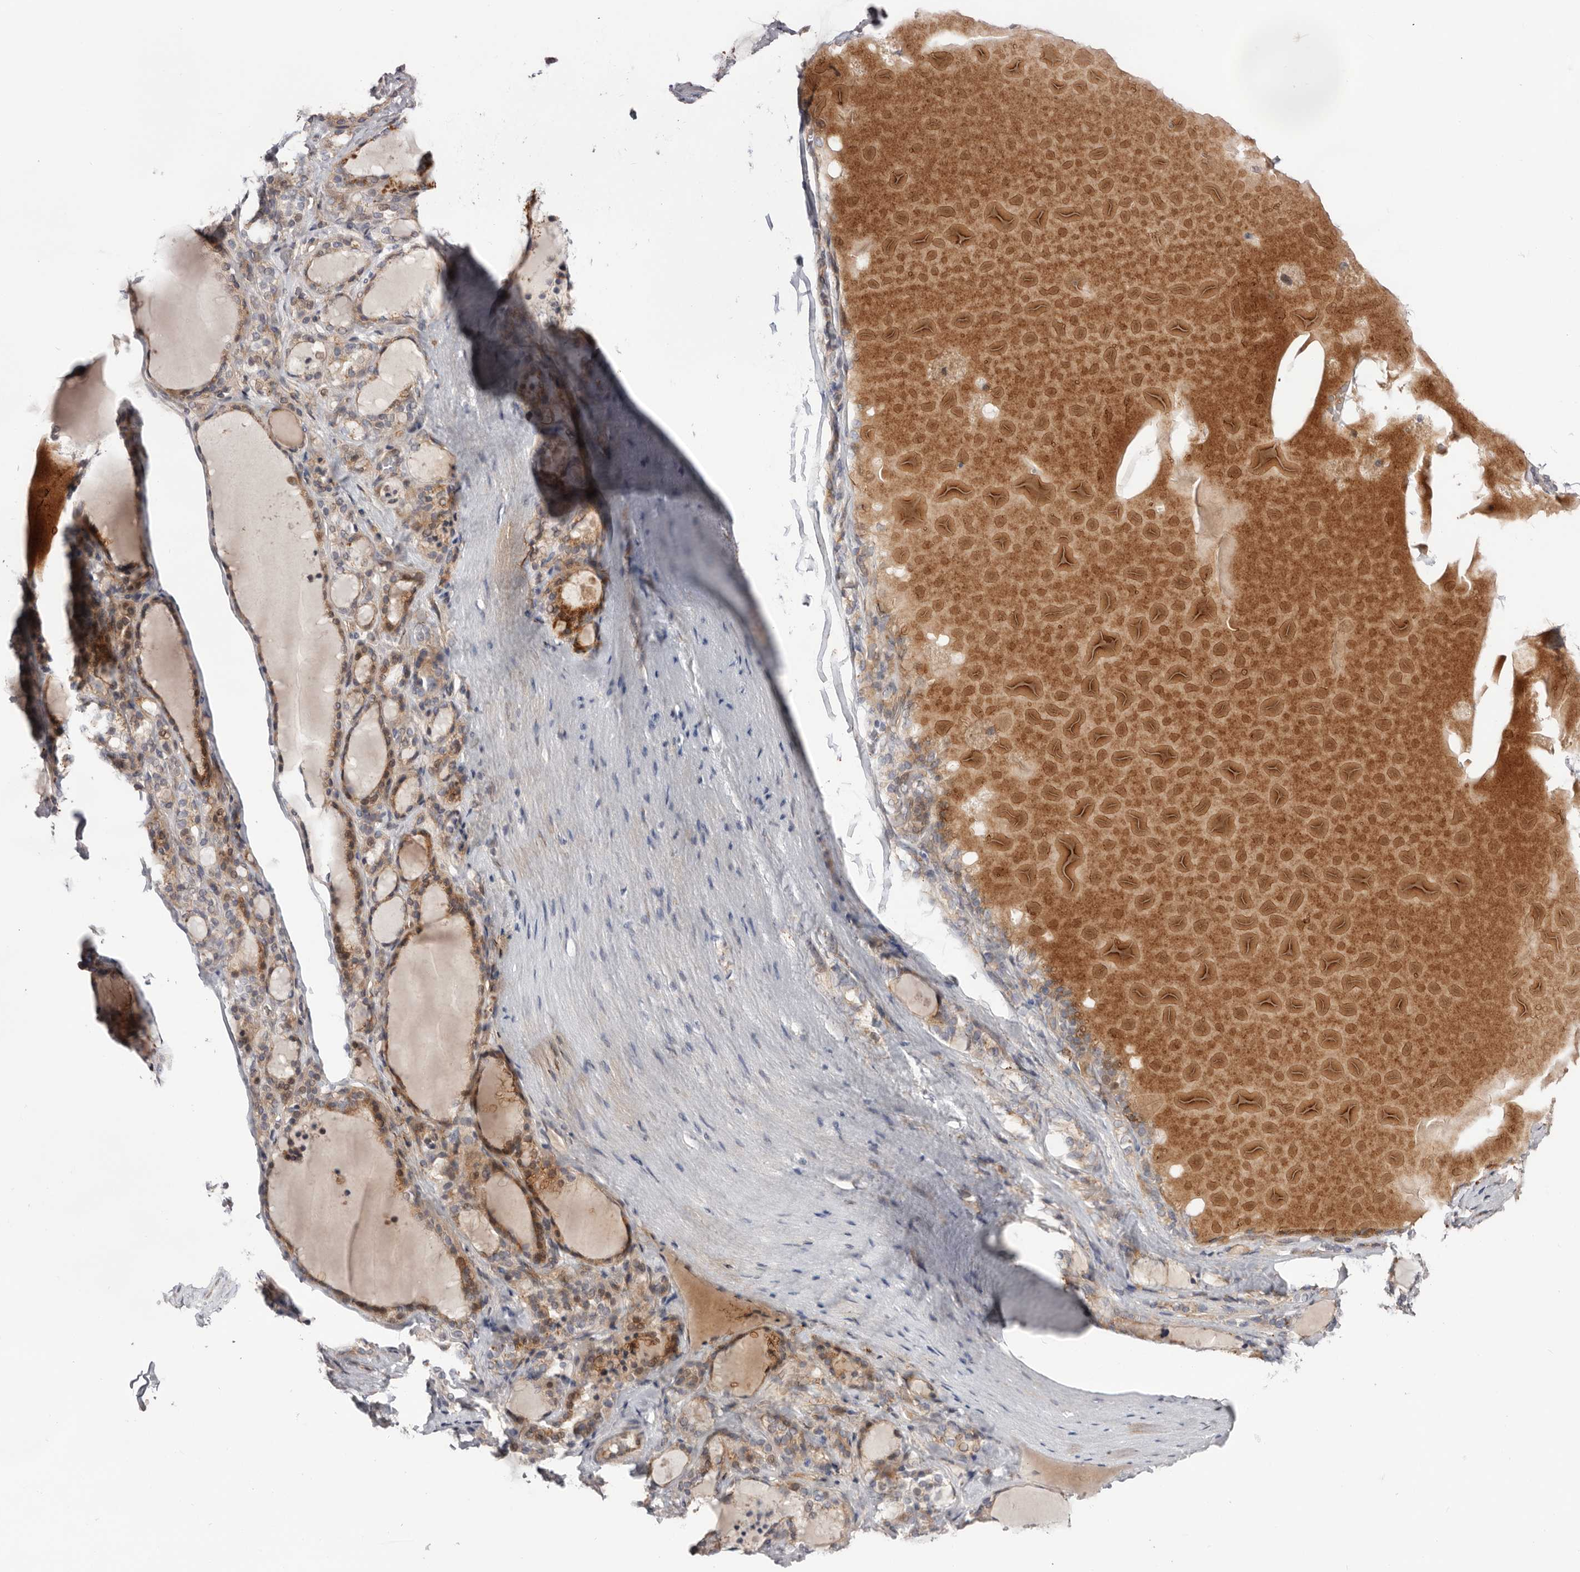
{"staining": {"intensity": "moderate", "quantity": "25%-75%", "location": "cytoplasmic/membranous"}, "tissue": "thyroid gland", "cell_type": "Glandular cells", "image_type": "normal", "snomed": [{"axis": "morphology", "description": "Normal tissue, NOS"}, {"axis": "topography", "description": "Thyroid gland"}], "caption": "Moderate cytoplasmic/membranous staining for a protein is present in approximately 25%-75% of glandular cells of normal thyroid gland using immunohistochemistry (IHC).", "gene": "USH1C", "patient": {"sex": "female", "age": 22}}